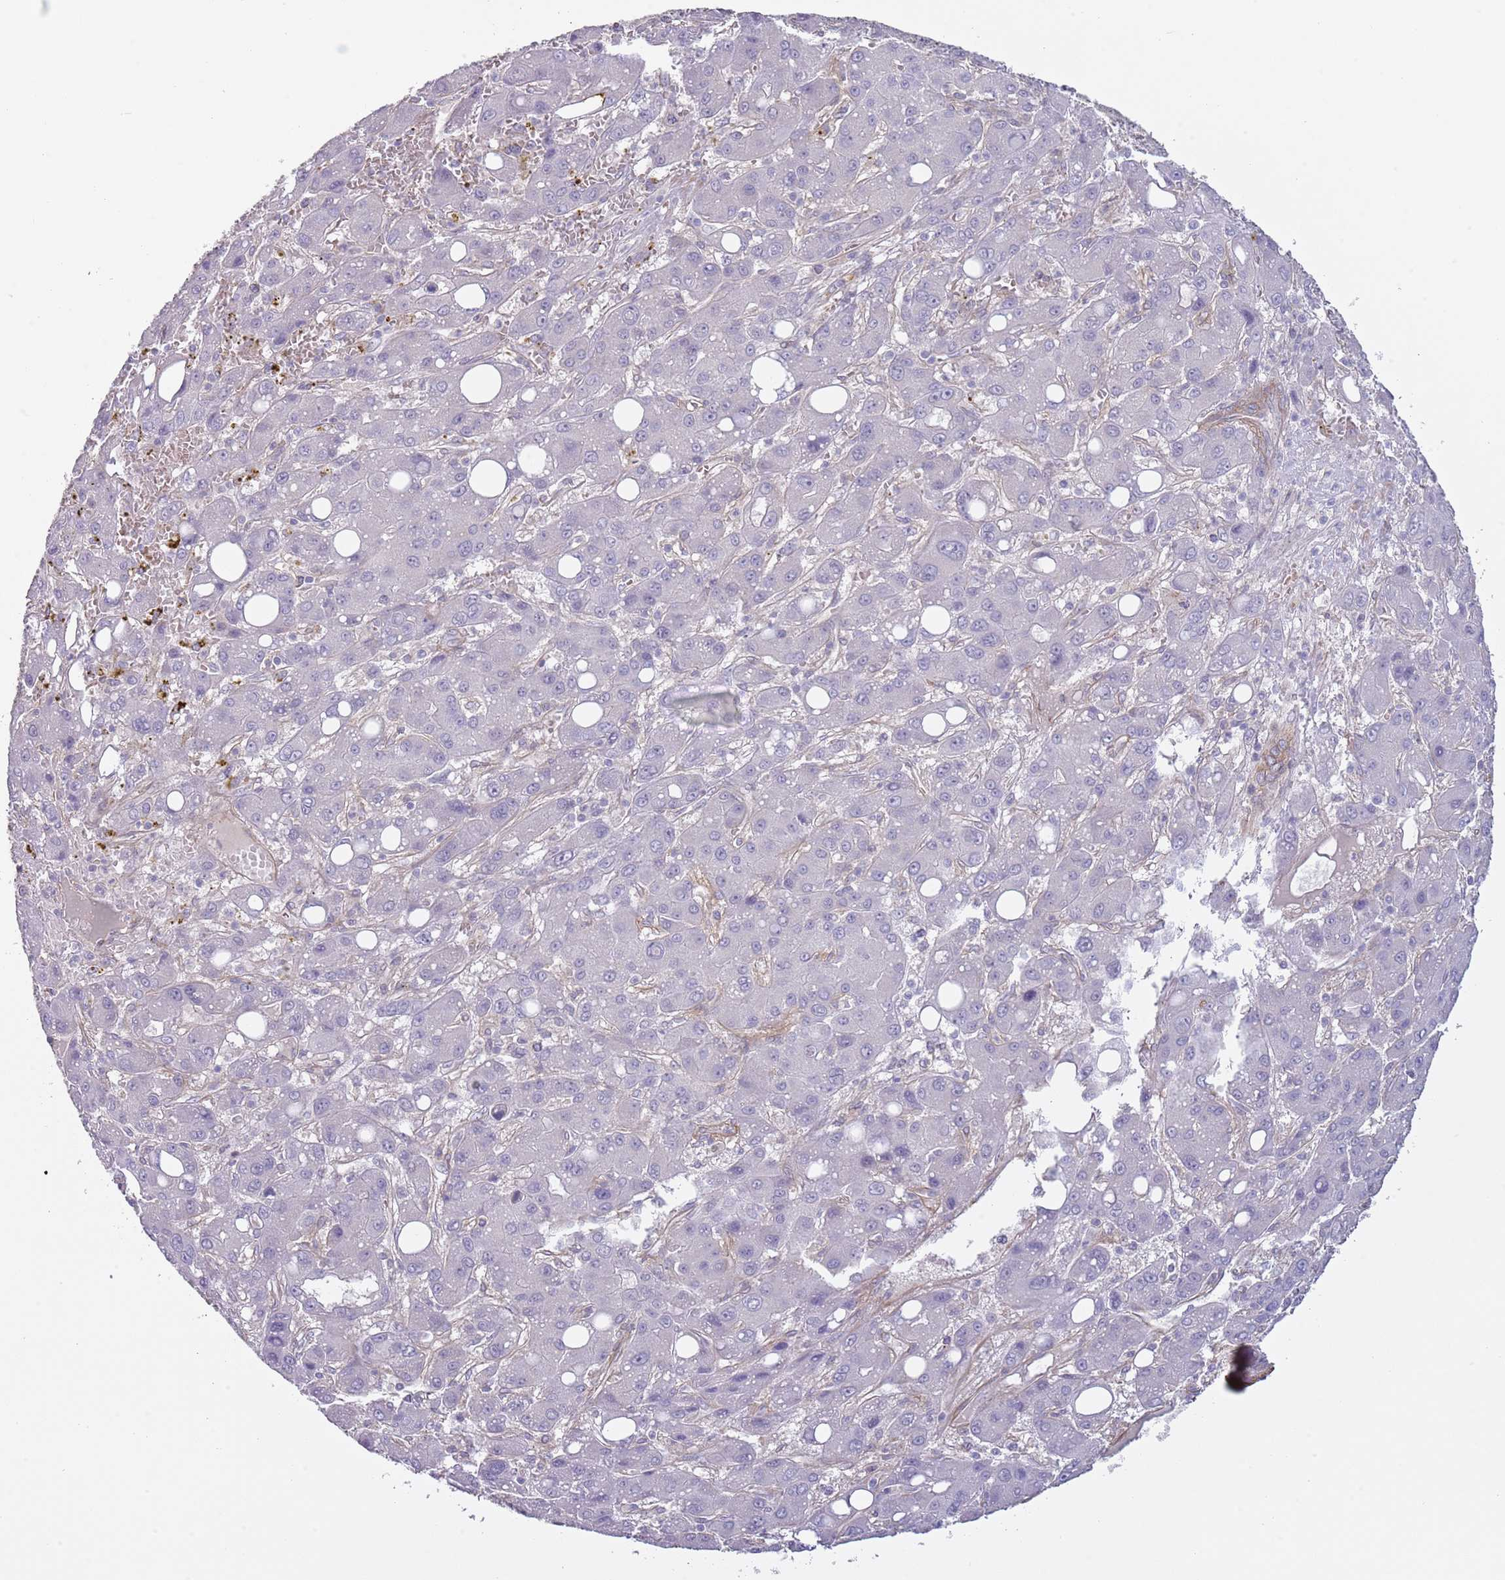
{"staining": {"intensity": "negative", "quantity": "none", "location": "none"}, "tissue": "liver cancer", "cell_type": "Tumor cells", "image_type": "cancer", "snomed": [{"axis": "morphology", "description": "Carcinoma, Hepatocellular, NOS"}, {"axis": "topography", "description": "Liver"}], "caption": "High power microscopy image of an immunohistochemistry (IHC) histopathology image of hepatocellular carcinoma (liver), revealing no significant expression in tumor cells.", "gene": "TINAGL1", "patient": {"sex": "male", "age": 55}}